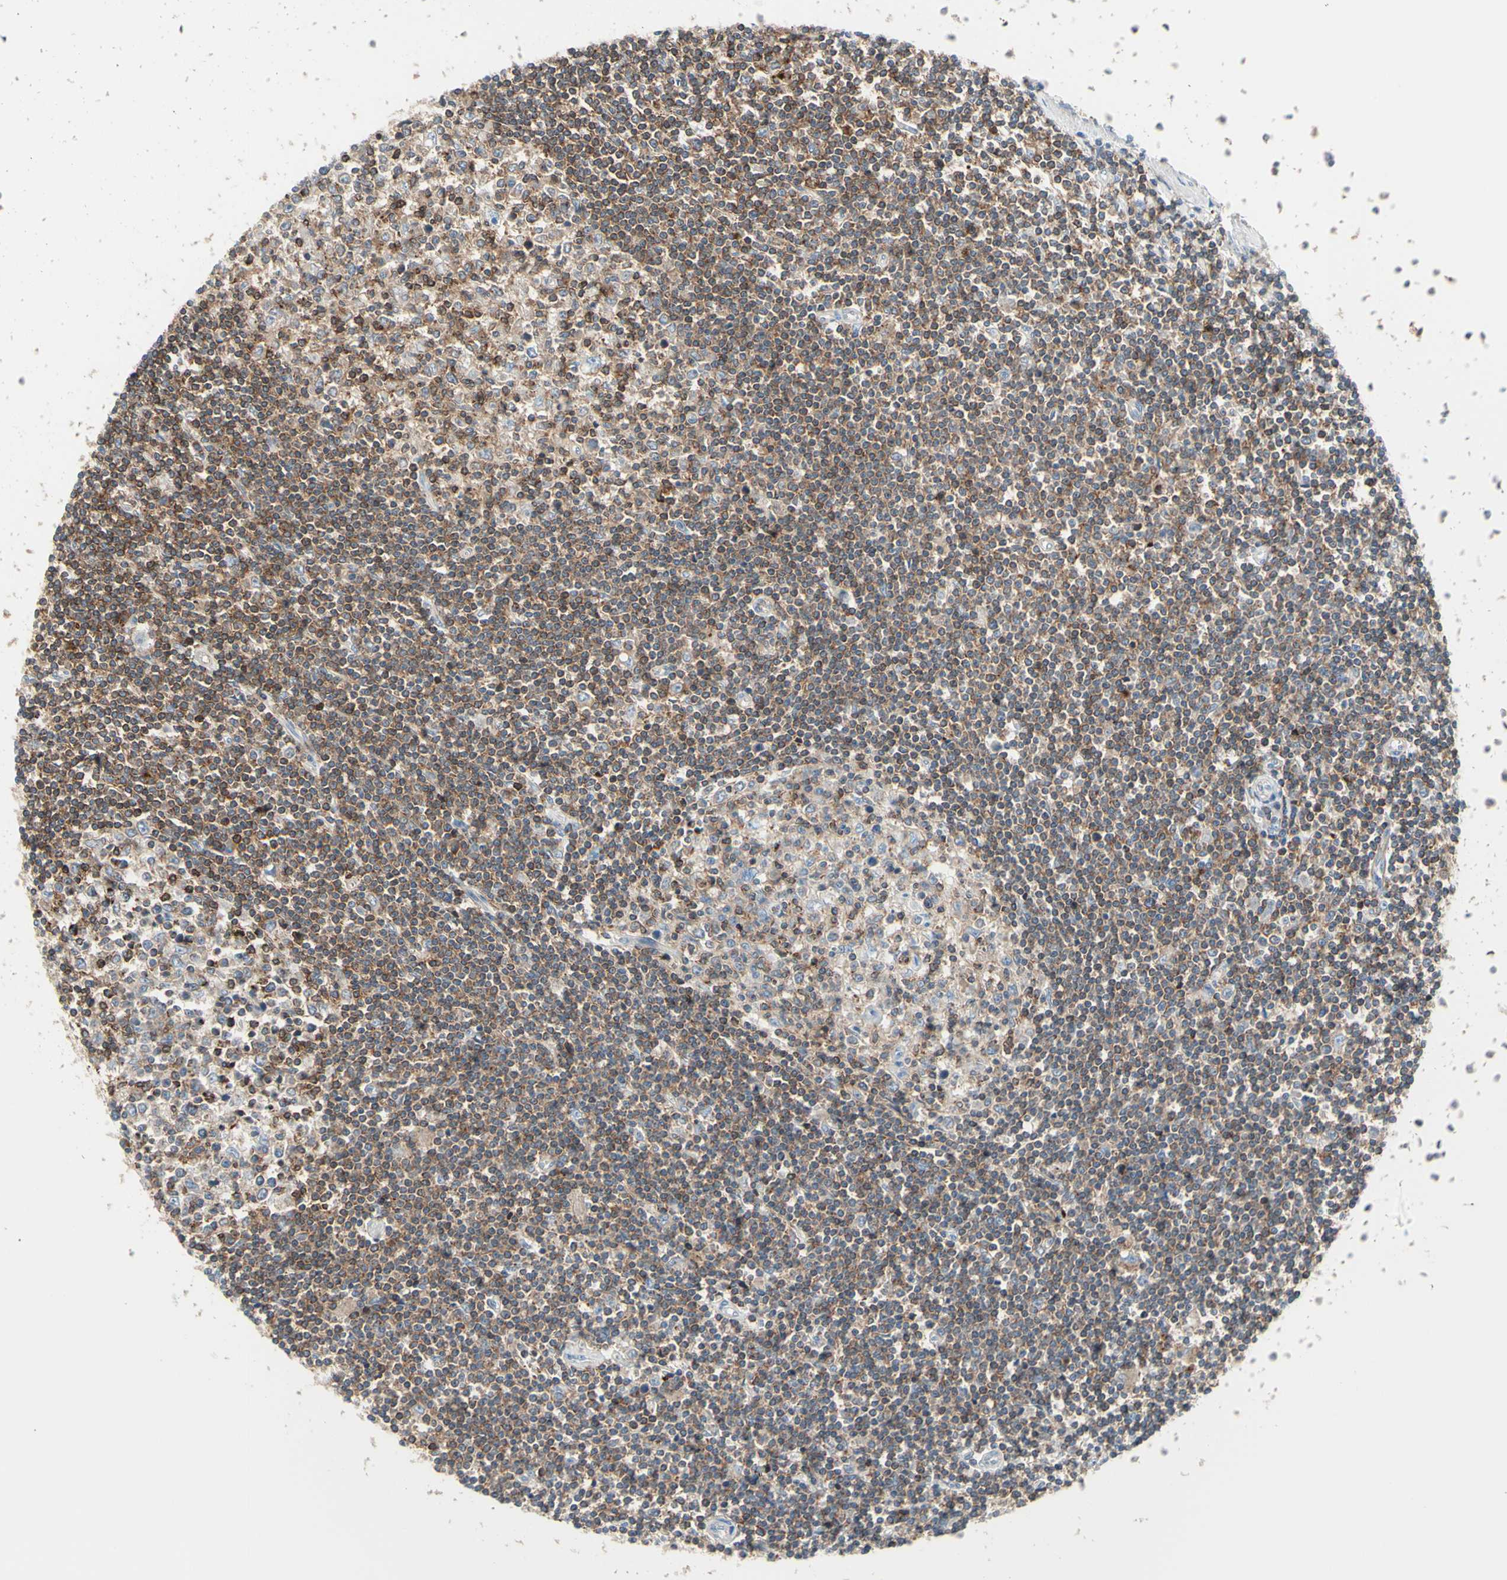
{"staining": {"intensity": "weak", "quantity": "<25%", "location": "cytoplasmic/membranous"}, "tissue": "lymphoma", "cell_type": "Tumor cells", "image_type": "cancer", "snomed": [{"axis": "morphology", "description": "Malignant lymphoma, non-Hodgkin's type, Low grade"}, {"axis": "topography", "description": "Spleen"}], "caption": "There is no significant positivity in tumor cells of lymphoma.", "gene": "SEMA4C", "patient": {"sex": "male", "age": 76}}